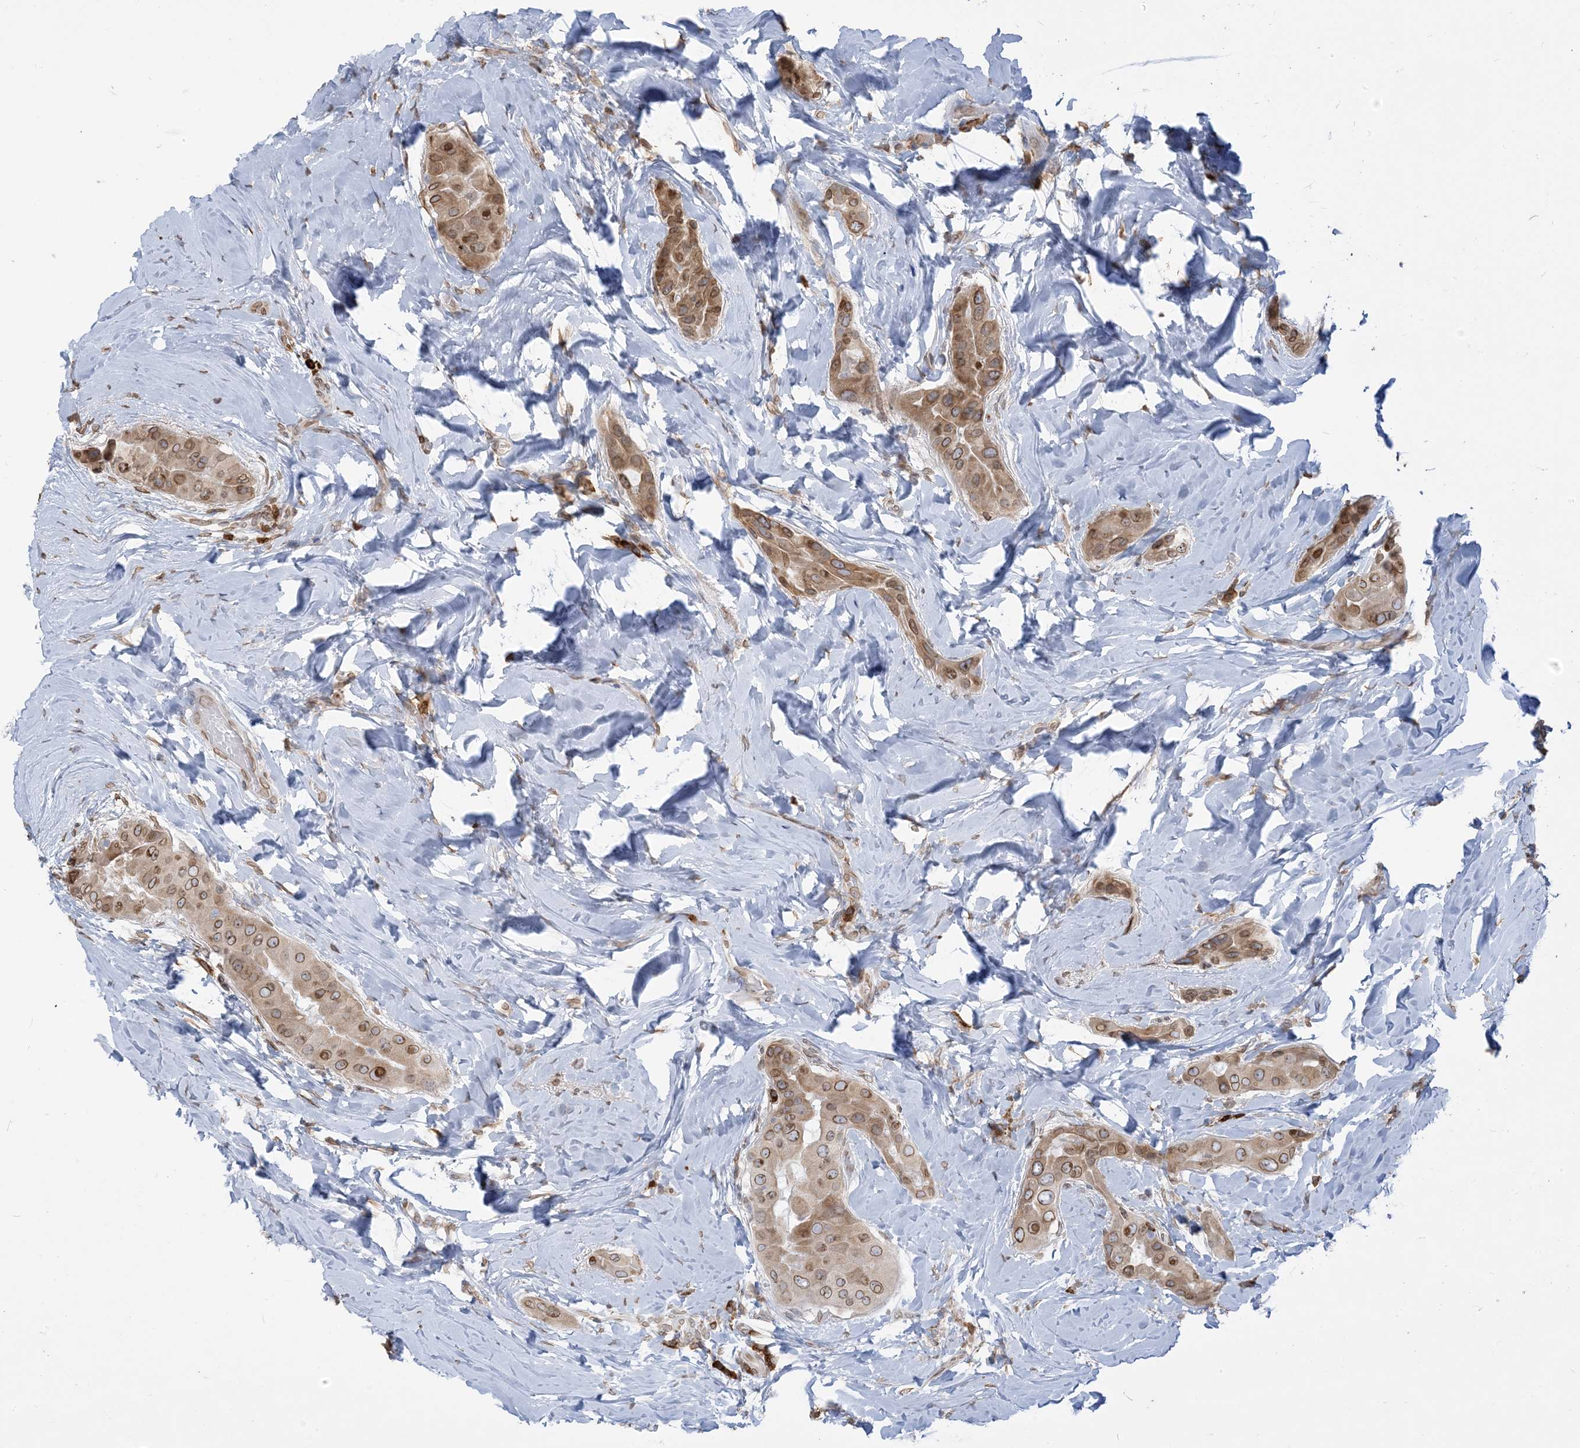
{"staining": {"intensity": "moderate", "quantity": ">75%", "location": "cytoplasmic/membranous,nuclear"}, "tissue": "thyroid cancer", "cell_type": "Tumor cells", "image_type": "cancer", "snomed": [{"axis": "morphology", "description": "Papillary adenocarcinoma, NOS"}, {"axis": "topography", "description": "Thyroid gland"}], "caption": "A brown stain shows moderate cytoplasmic/membranous and nuclear positivity of a protein in papillary adenocarcinoma (thyroid) tumor cells.", "gene": "WWP1", "patient": {"sex": "male", "age": 33}}